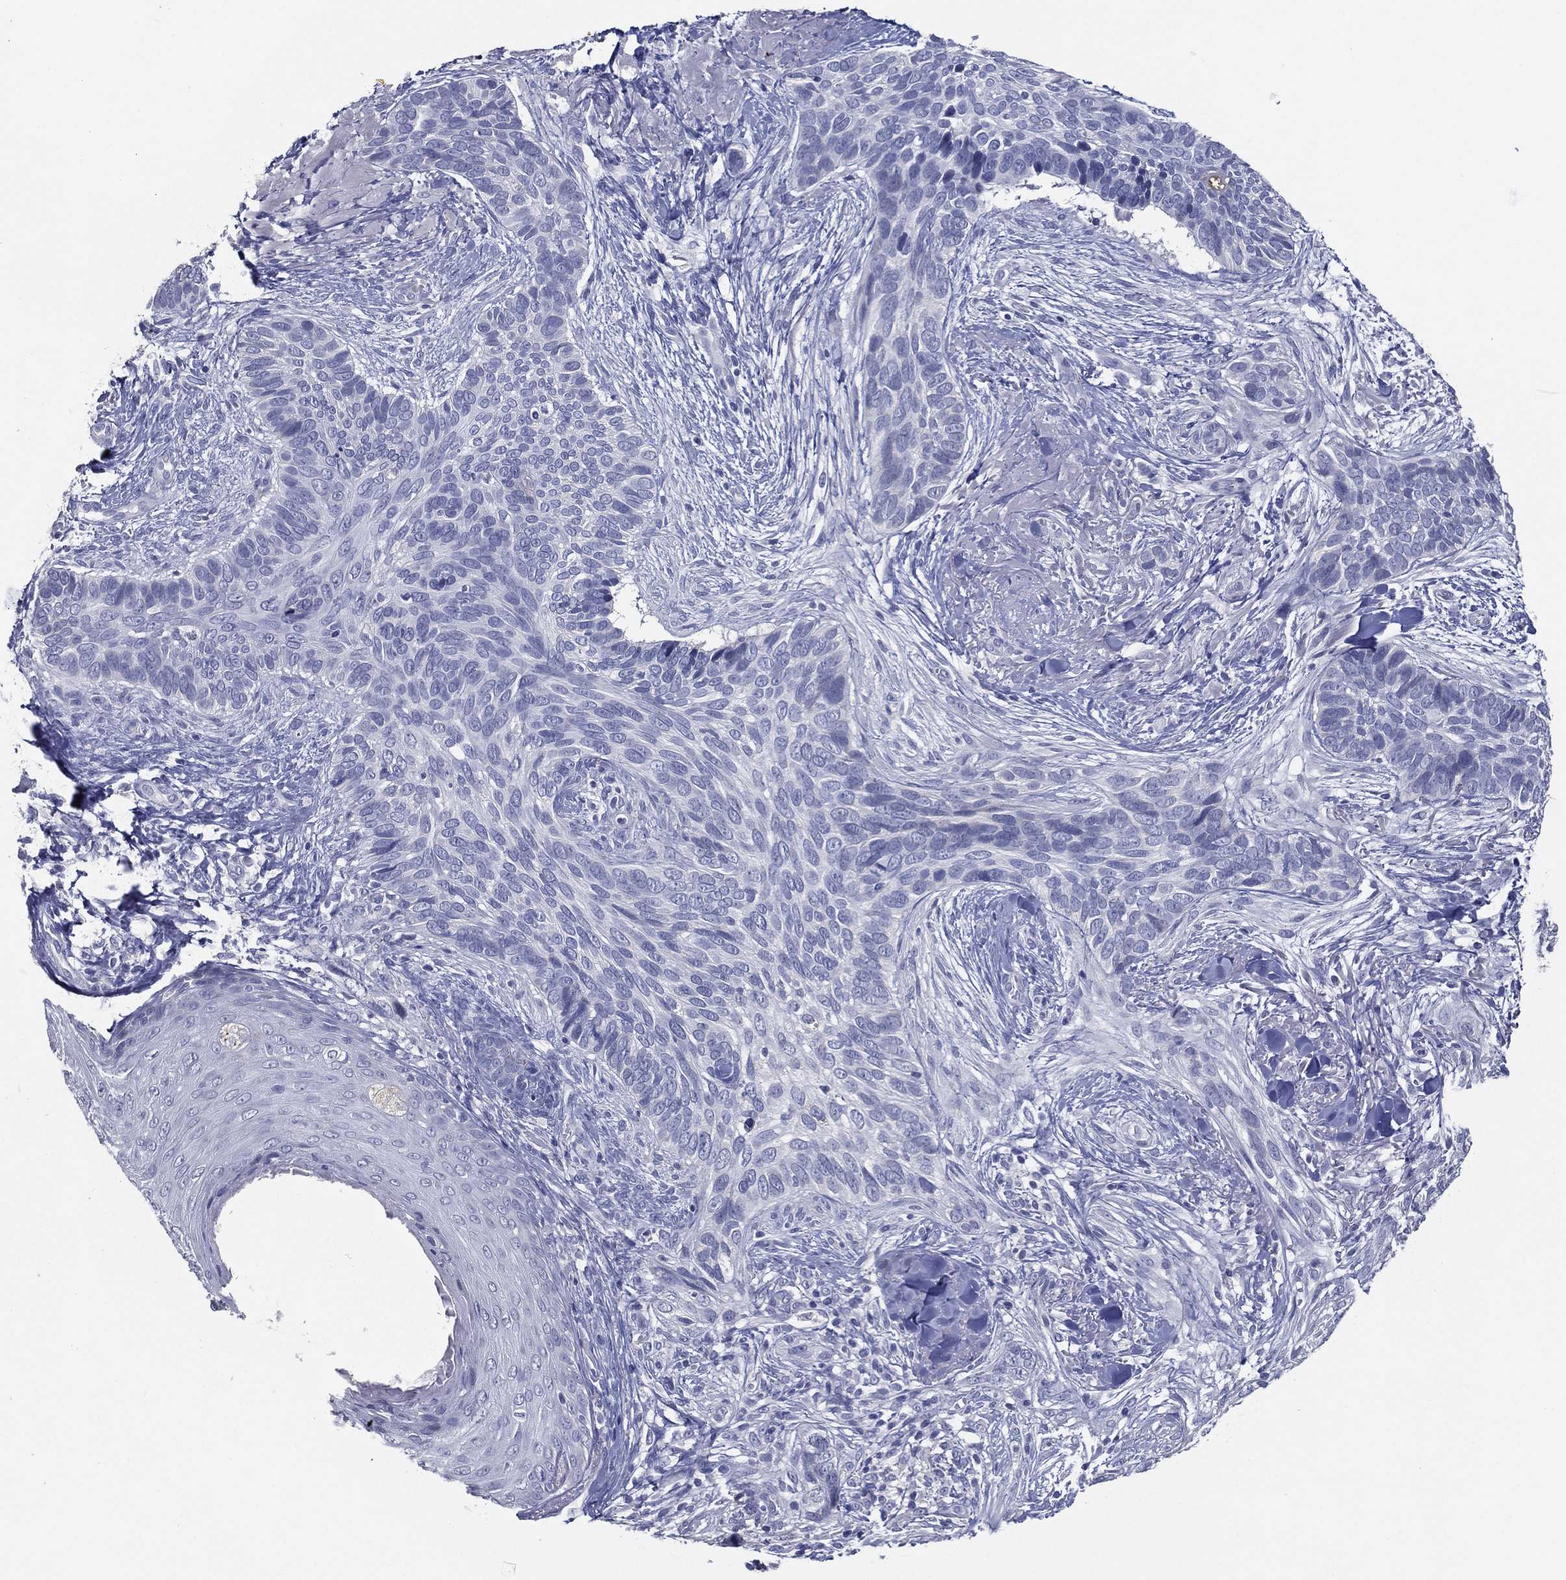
{"staining": {"intensity": "negative", "quantity": "none", "location": "none"}, "tissue": "skin cancer", "cell_type": "Tumor cells", "image_type": "cancer", "snomed": [{"axis": "morphology", "description": "Basal cell carcinoma"}, {"axis": "topography", "description": "Skin"}], "caption": "Tumor cells show no significant protein positivity in basal cell carcinoma (skin).", "gene": "SLC13A4", "patient": {"sex": "male", "age": 91}}